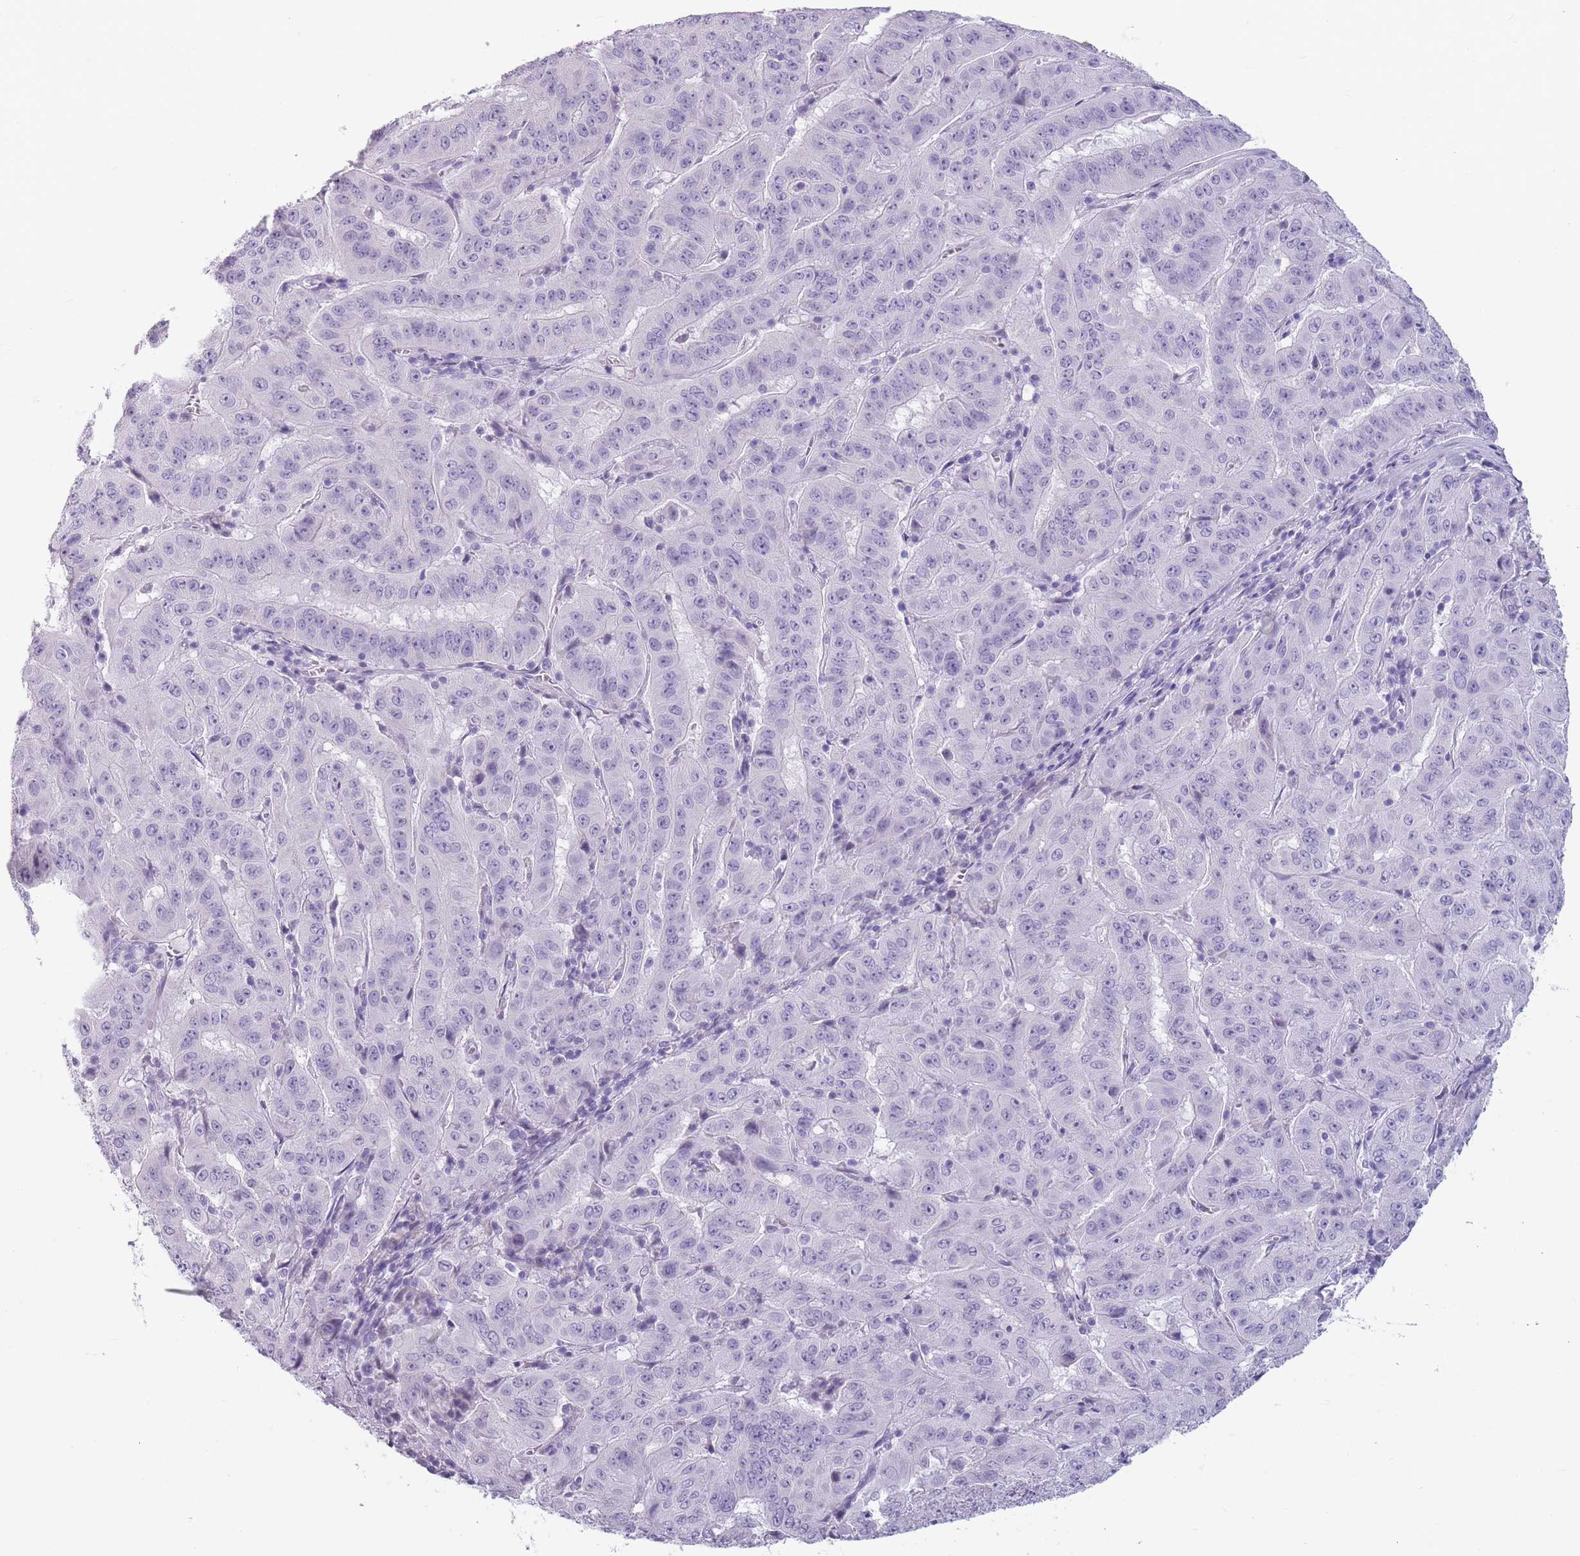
{"staining": {"intensity": "negative", "quantity": "none", "location": "none"}, "tissue": "pancreatic cancer", "cell_type": "Tumor cells", "image_type": "cancer", "snomed": [{"axis": "morphology", "description": "Adenocarcinoma, NOS"}, {"axis": "topography", "description": "Pancreas"}], "caption": "Immunohistochemistry (IHC) photomicrograph of neoplastic tissue: human pancreatic adenocarcinoma stained with DAB (3,3'-diaminobenzidine) shows no significant protein expression in tumor cells.", "gene": "CCNO", "patient": {"sex": "male", "age": 63}}